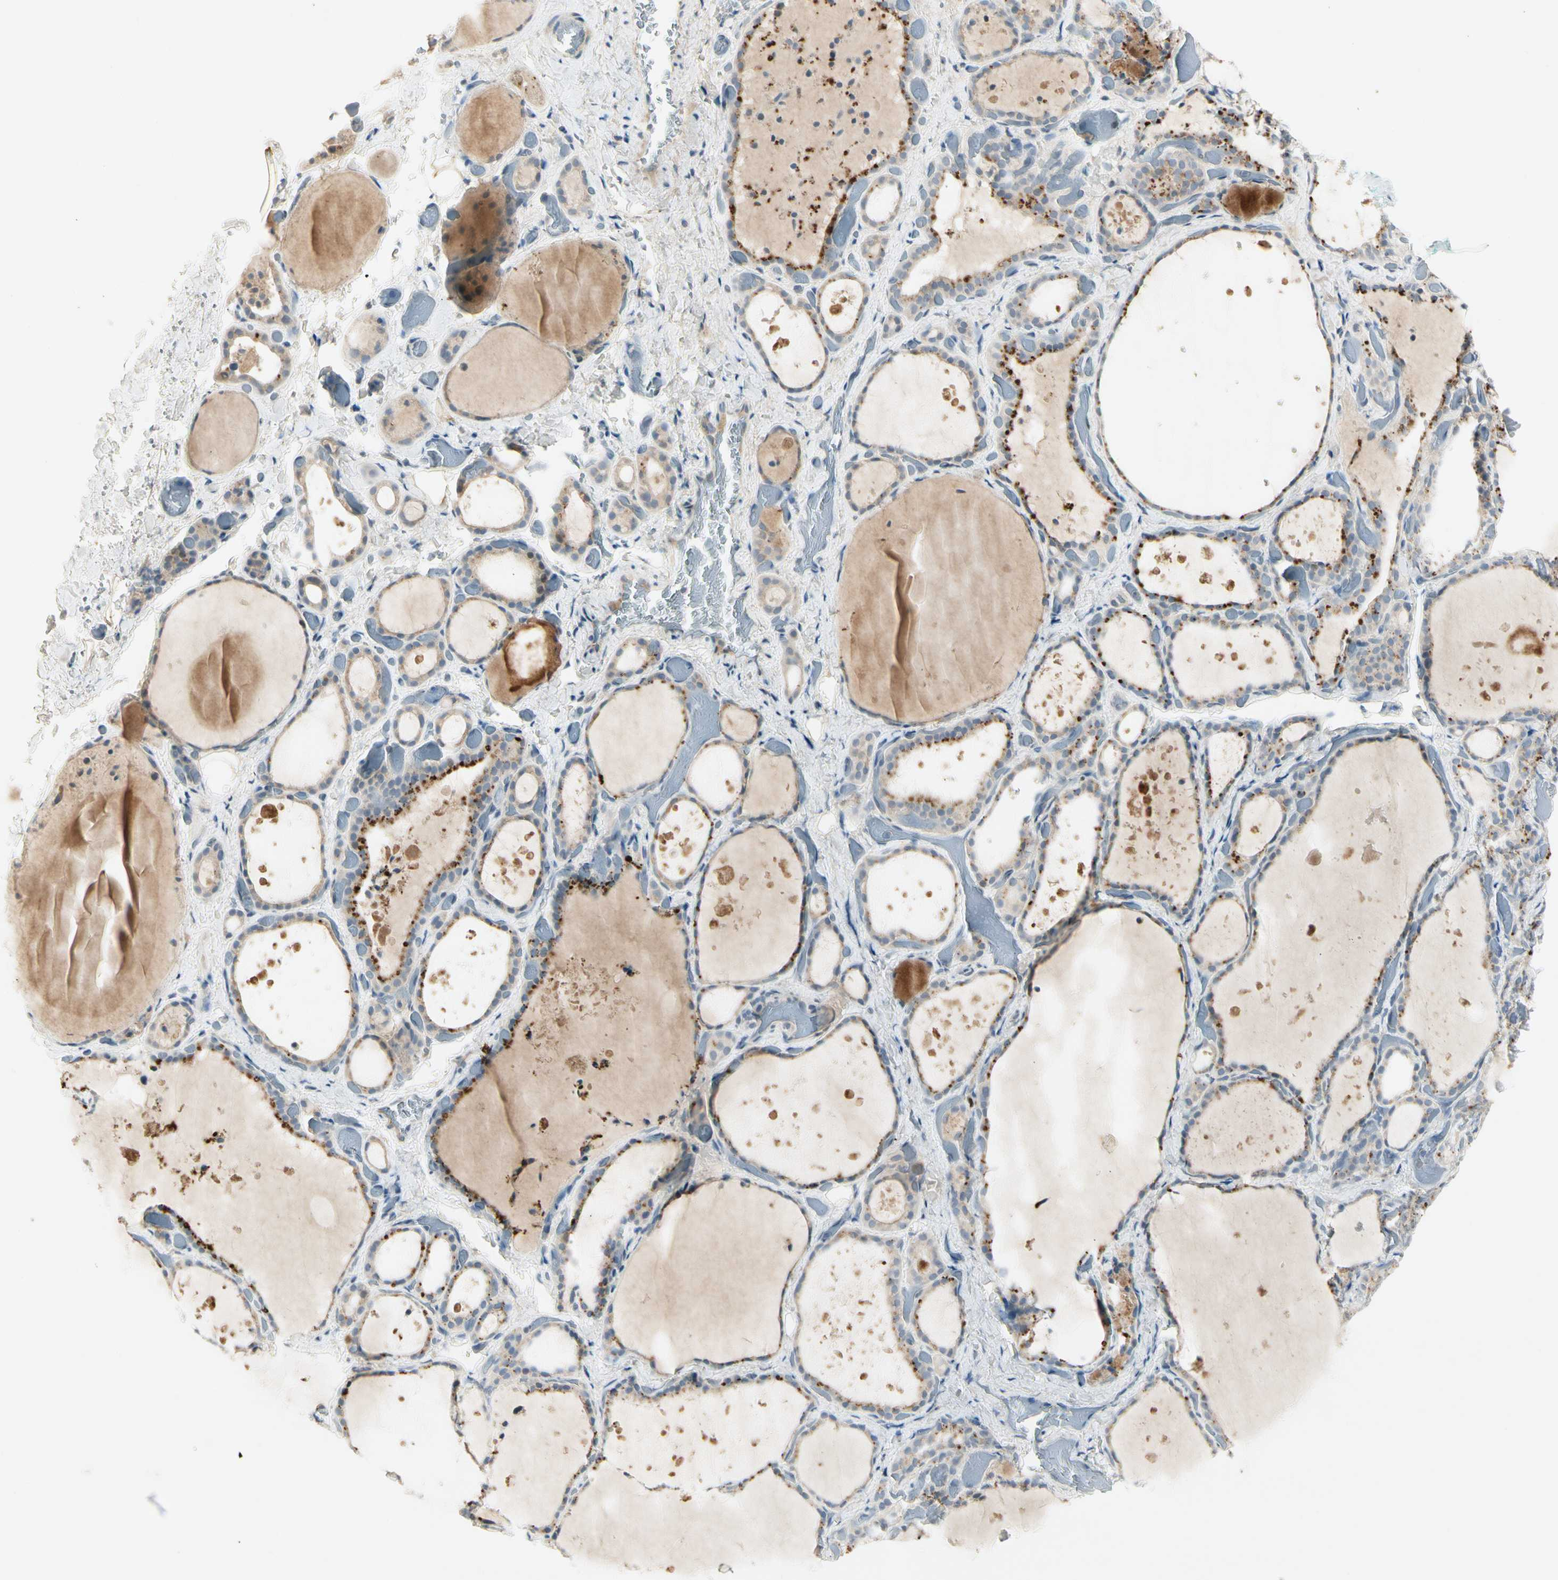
{"staining": {"intensity": "moderate", "quantity": "<25%", "location": "cytoplasmic/membranous"}, "tissue": "thyroid gland", "cell_type": "Glandular cells", "image_type": "normal", "snomed": [{"axis": "morphology", "description": "Normal tissue, NOS"}, {"axis": "topography", "description": "Thyroid gland"}], "caption": "The photomicrograph shows immunohistochemical staining of unremarkable thyroid gland. There is moderate cytoplasmic/membranous staining is present in about <25% of glandular cells.", "gene": "PITX1", "patient": {"sex": "female", "age": 44}}